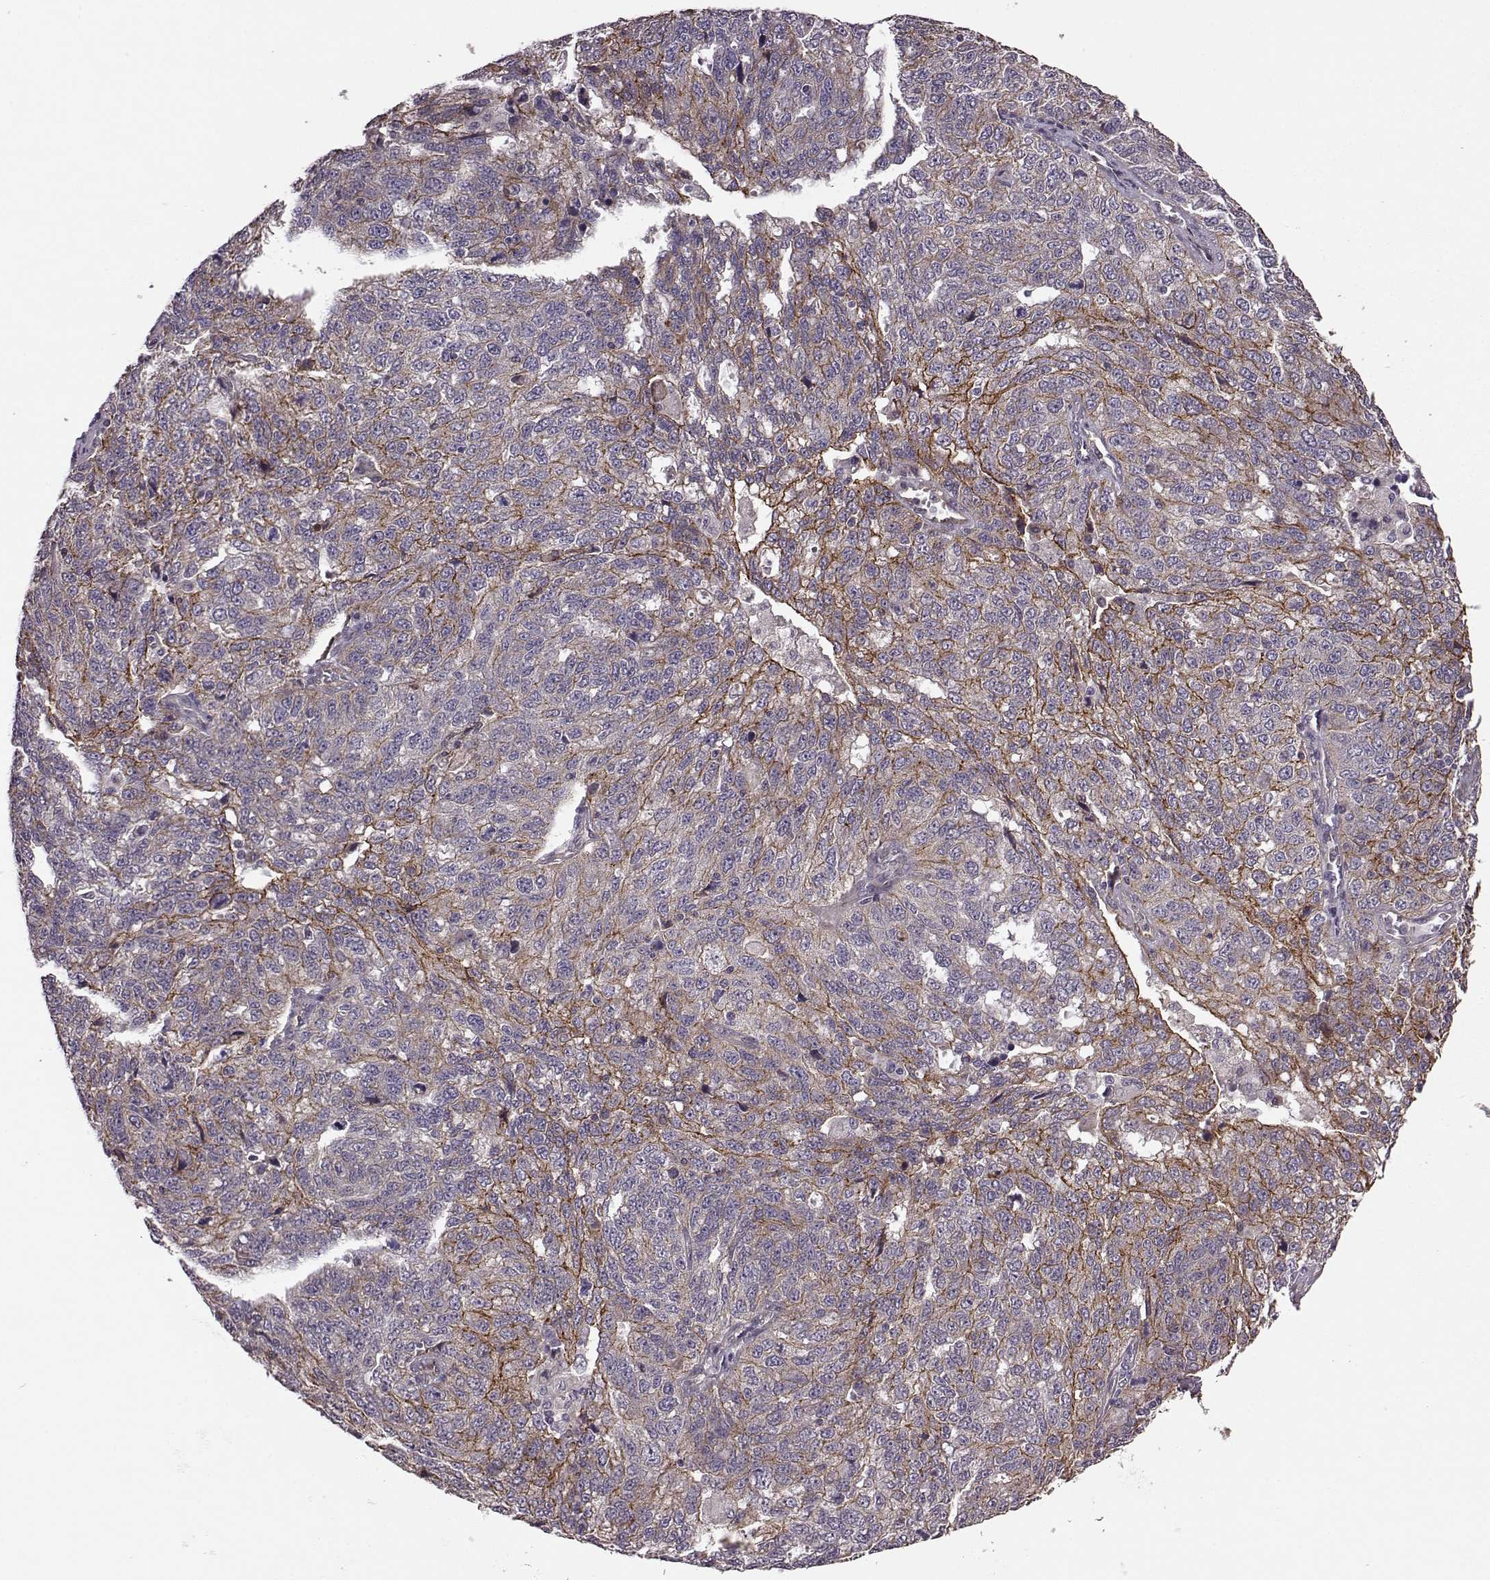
{"staining": {"intensity": "strong", "quantity": "25%-75%", "location": "cytoplasmic/membranous"}, "tissue": "ovarian cancer", "cell_type": "Tumor cells", "image_type": "cancer", "snomed": [{"axis": "morphology", "description": "Cystadenocarcinoma, serous, NOS"}, {"axis": "topography", "description": "Ovary"}], "caption": "Brown immunohistochemical staining in human ovarian cancer (serous cystadenocarcinoma) demonstrates strong cytoplasmic/membranous positivity in about 25%-75% of tumor cells.", "gene": "SYNPO", "patient": {"sex": "female", "age": 71}}